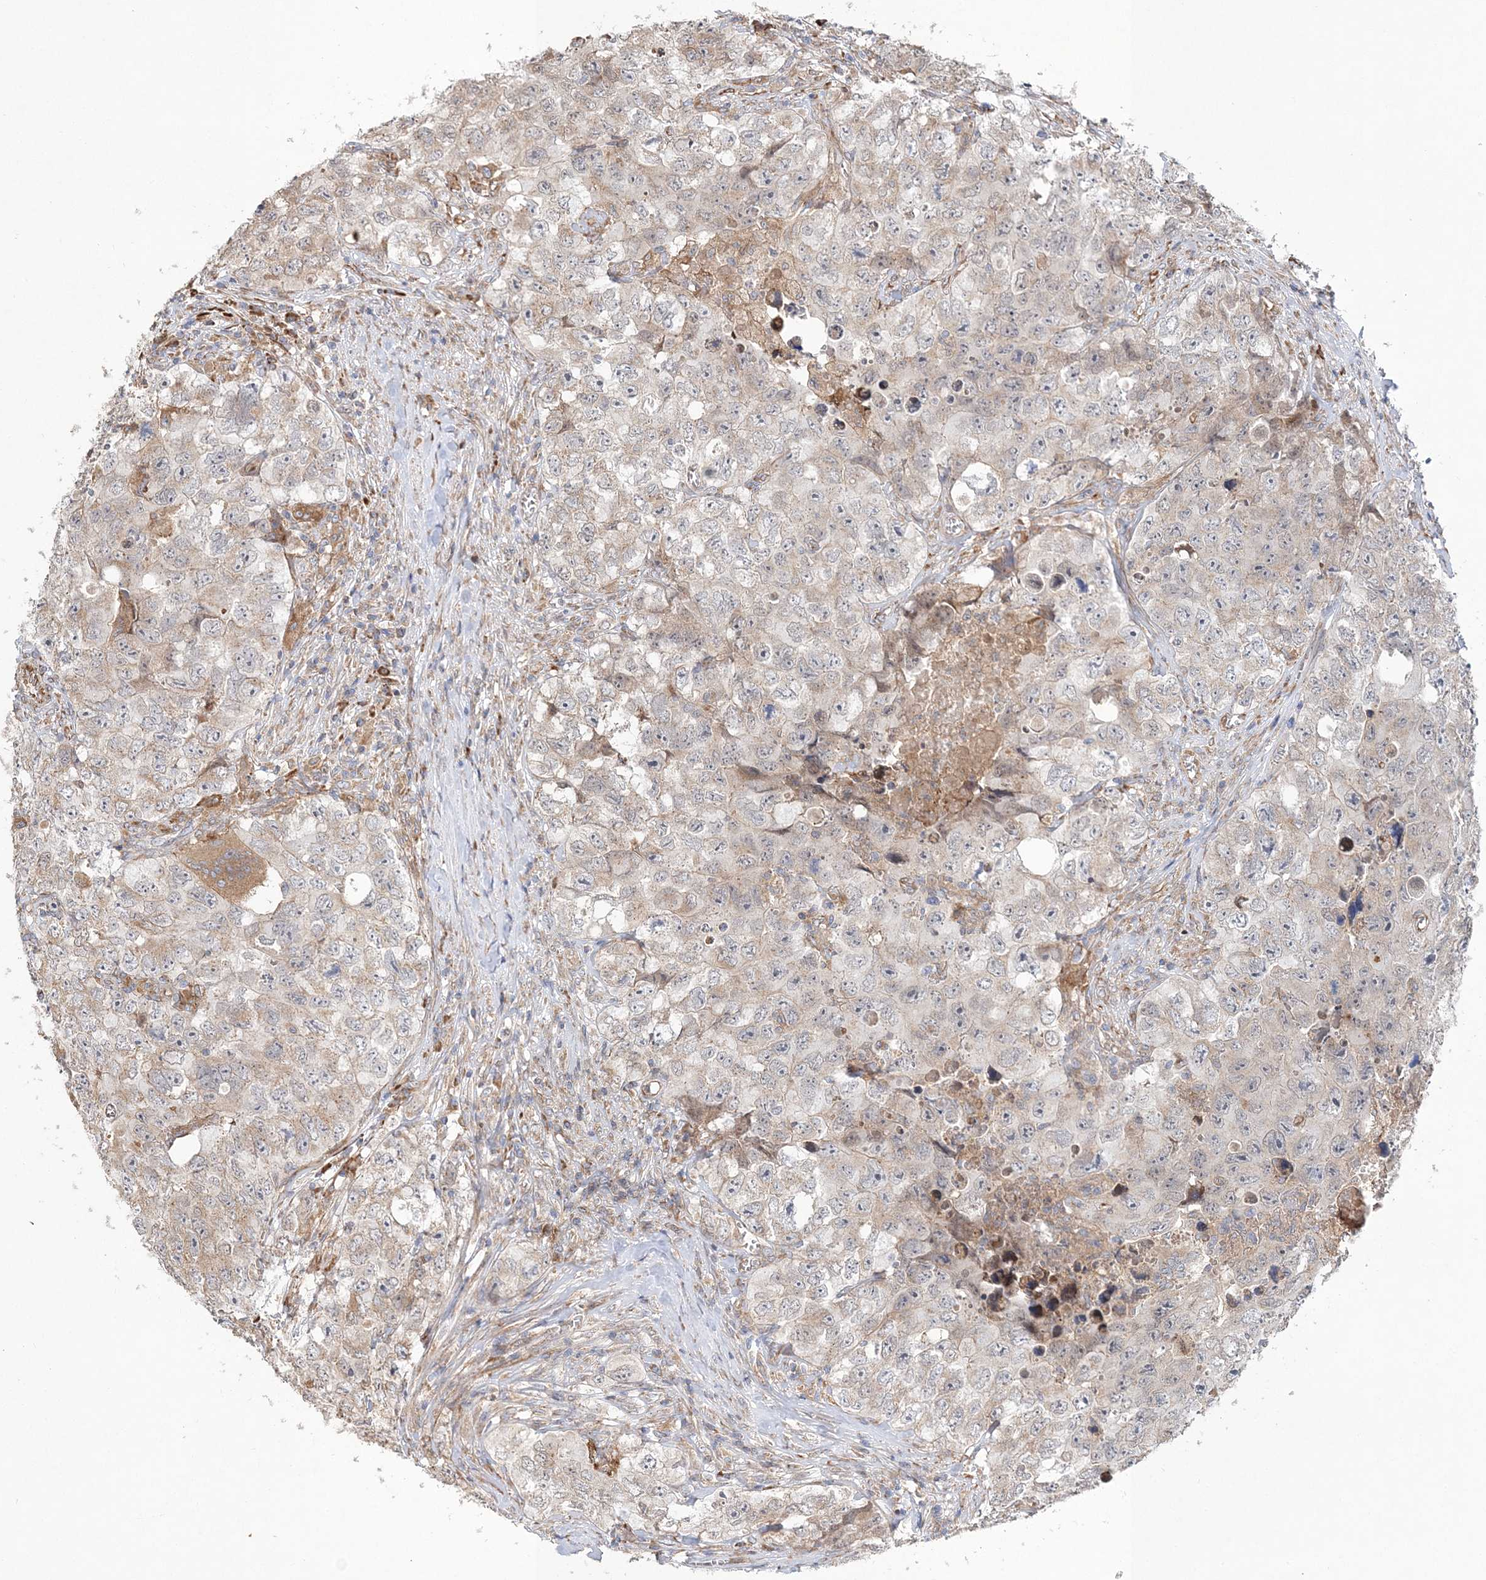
{"staining": {"intensity": "weak", "quantity": "<25%", "location": "cytoplasmic/membranous"}, "tissue": "testis cancer", "cell_type": "Tumor cells", "image_type": "cancer", "snomed": [{"axis": "morphology", "description": "Seminoma, NOS"}, {"axis": "morphology", "description": "Carcinoma, Embryonal, NOS"}, {"axis": "topography", "description": "Testis"}], "caption": "Testis cancer was stained to show a protein in brown. There is no significant expression in tumor cells. (Immunohistochemistry, brightfield microscopy, high magnification).", "gene": "ZFYVE16", "patient": {"sex": "male", "age": 43}}